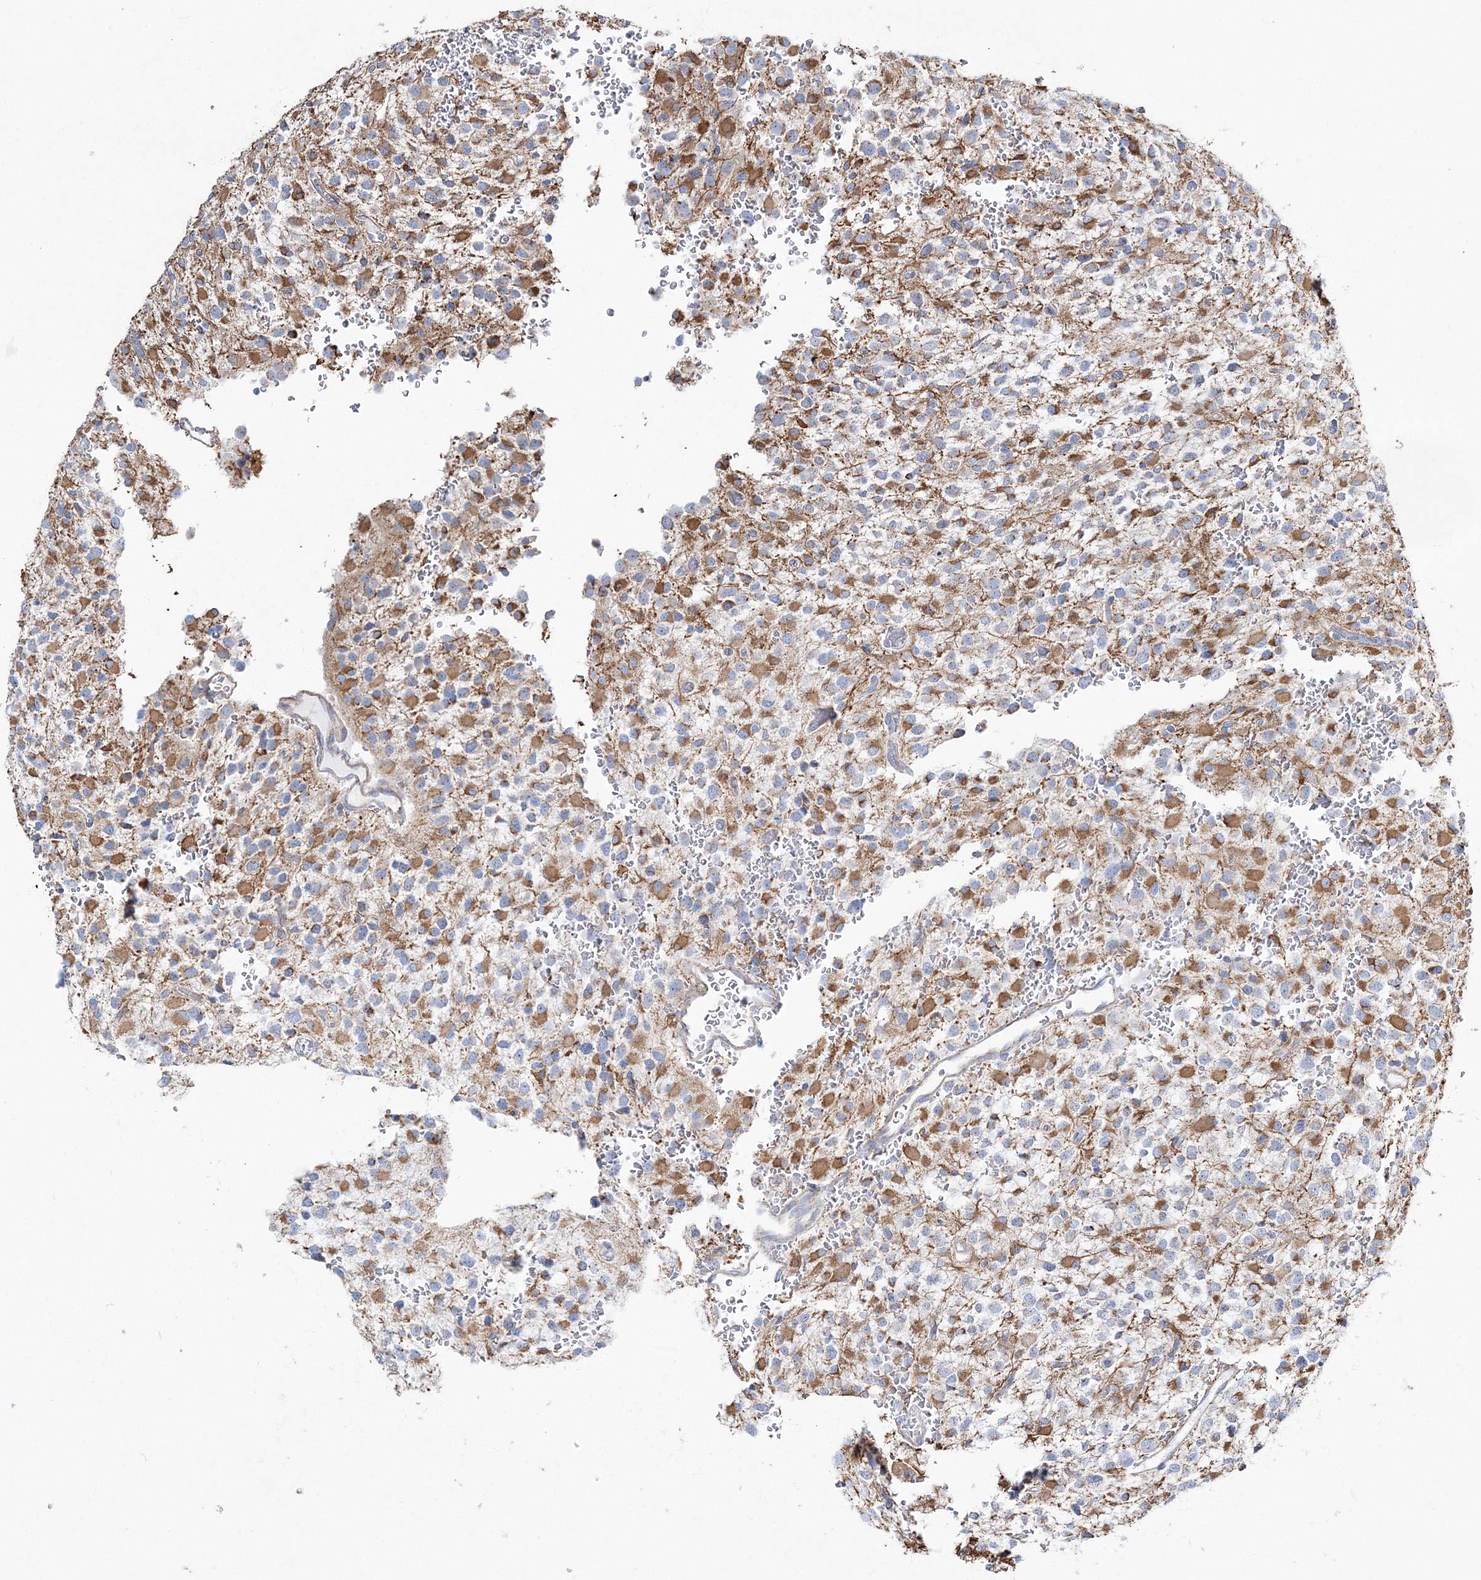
{"staining": {"intensity": "moderate", "quantity": "25%-75%", "location": "cytoplasmic/membranous"}, "tissue": "glioma", "cell_type": "Tumor cells", "image_type": "cancer", "snomed": [{"axis": "morphology", "description": "Glioma, malignant, High grade"}, {"axis": "topography", "description": "Brain"}], "caption": "This is an image of immunohistochemistry (IHC) staining of glioma, which shows moderate positivity in the cytoplasmic/membranous of tumor cells.", "gene": "HIBCH", "patient": {"sex": "male", "age": 34}}